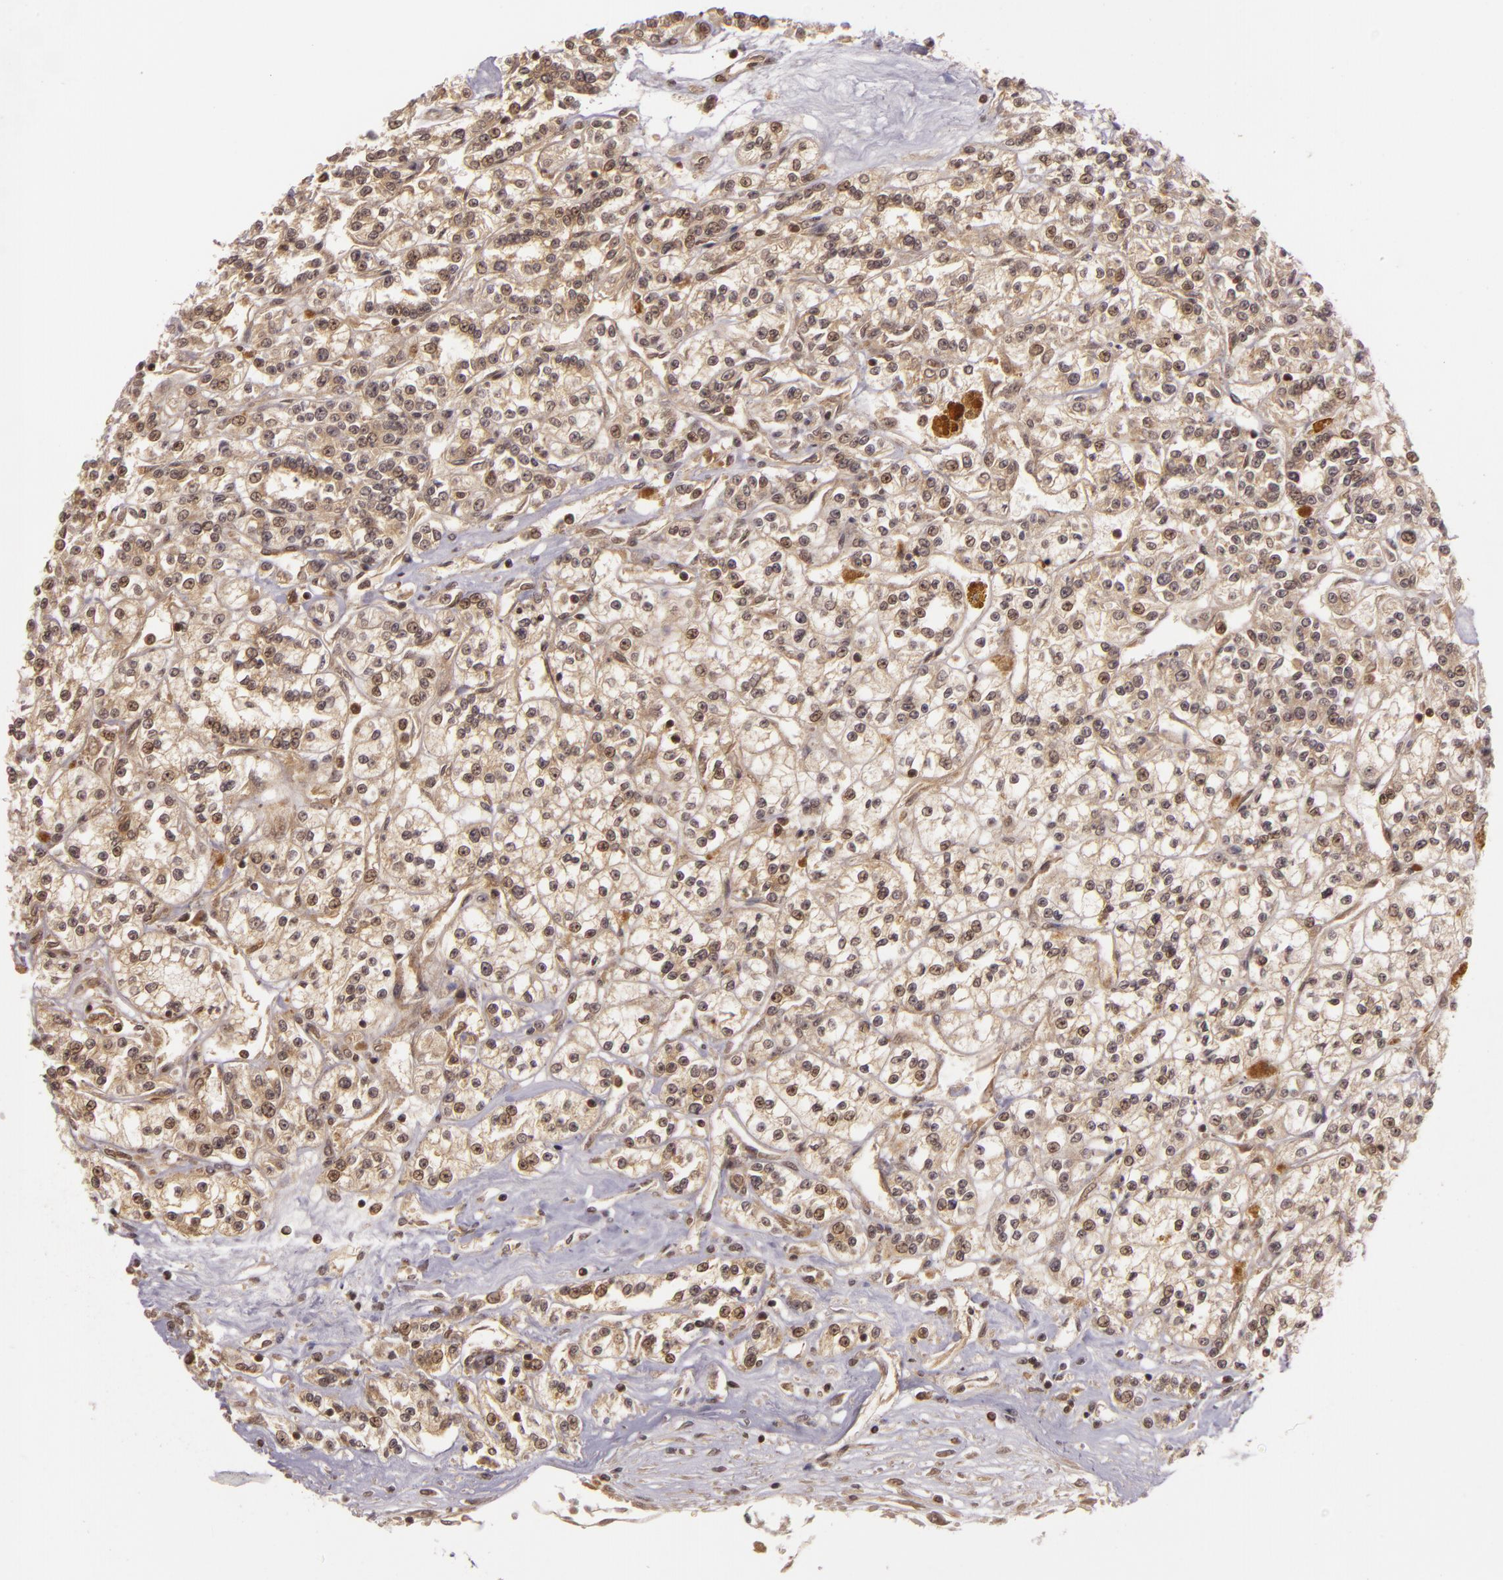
{"staining": {"intensity": "weak", "quantity": "25%-75%", "location": "cytoplasmic/membranous,nuclear"}, "tissue": "renal cancer", "cell_type": "Tumor cells", "image_type": "cancer", "snomed": [{"axis": "morphology", "description": "Adenocarcinoma, NOS"}, {"axis": "topography", "description": "Kidney"}], "caption": "IHC histopathology image of human renal adenocarcinoma stained for a protein (brown), which demonstrates low levels of weak cytoplasmic/membranous and nuclear positivity in about 25%-75% of tumor cells.", "gene": "TXNRD2", "patient": {"sex": "female", "age": 76}}